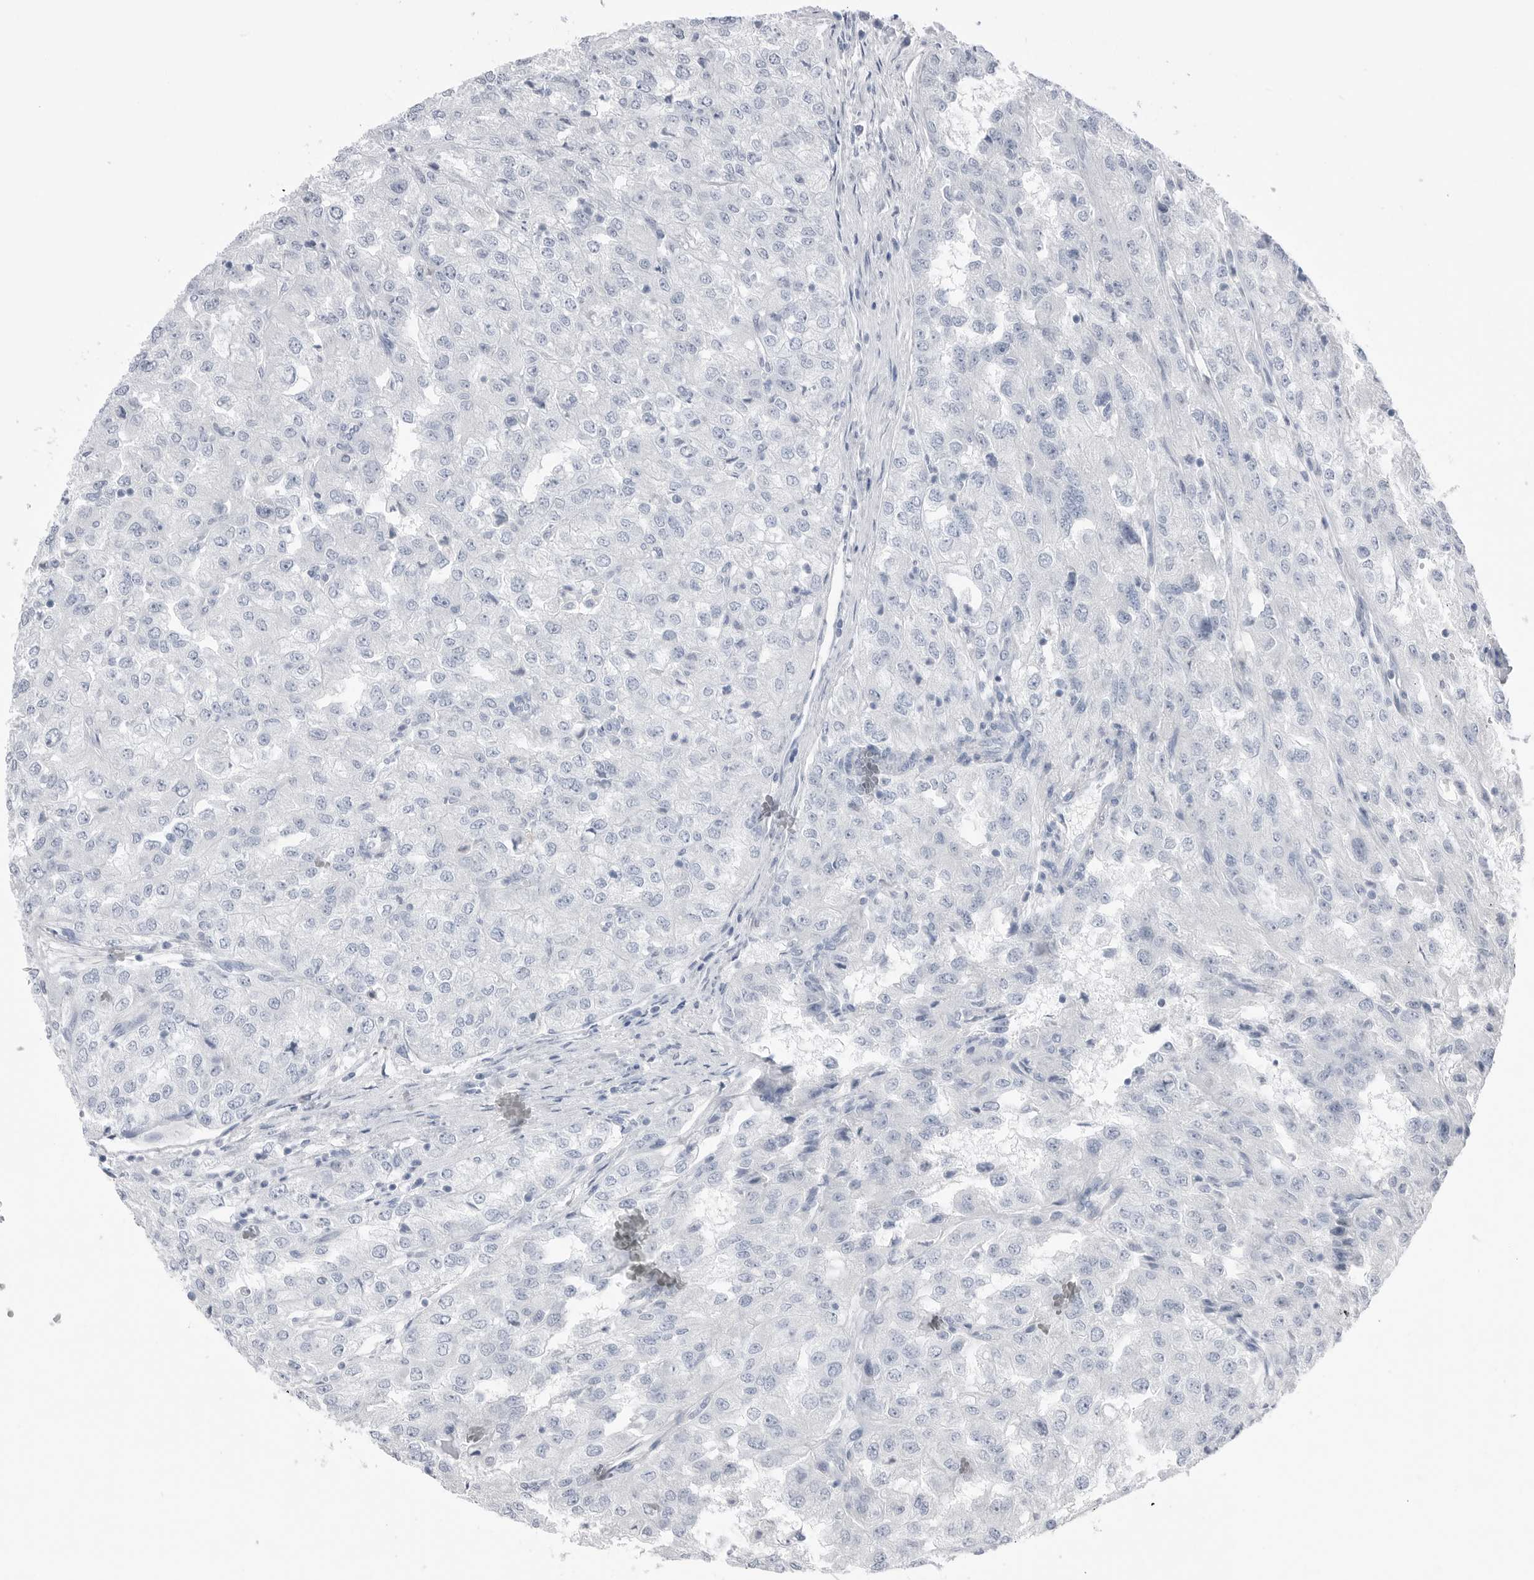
{"staining": {"intensity": "negative", "quantity": "none", "location": "none"}, "tissue": "renal cancer", "cell_type": "Tumor cells", "image_type": "cancer", "snomed": [{"axis": "morphology", "description": "Adenocarcinoma, NOS"}, {"axis": "topography", "description": "Kidney"}], "caption": "This is an IHC histopathology image of human adenocarcinoma (renal). There is no expression in tumor cells.", "gene": "ABHD12", "patient": {"sex": "female", "age": 54}}